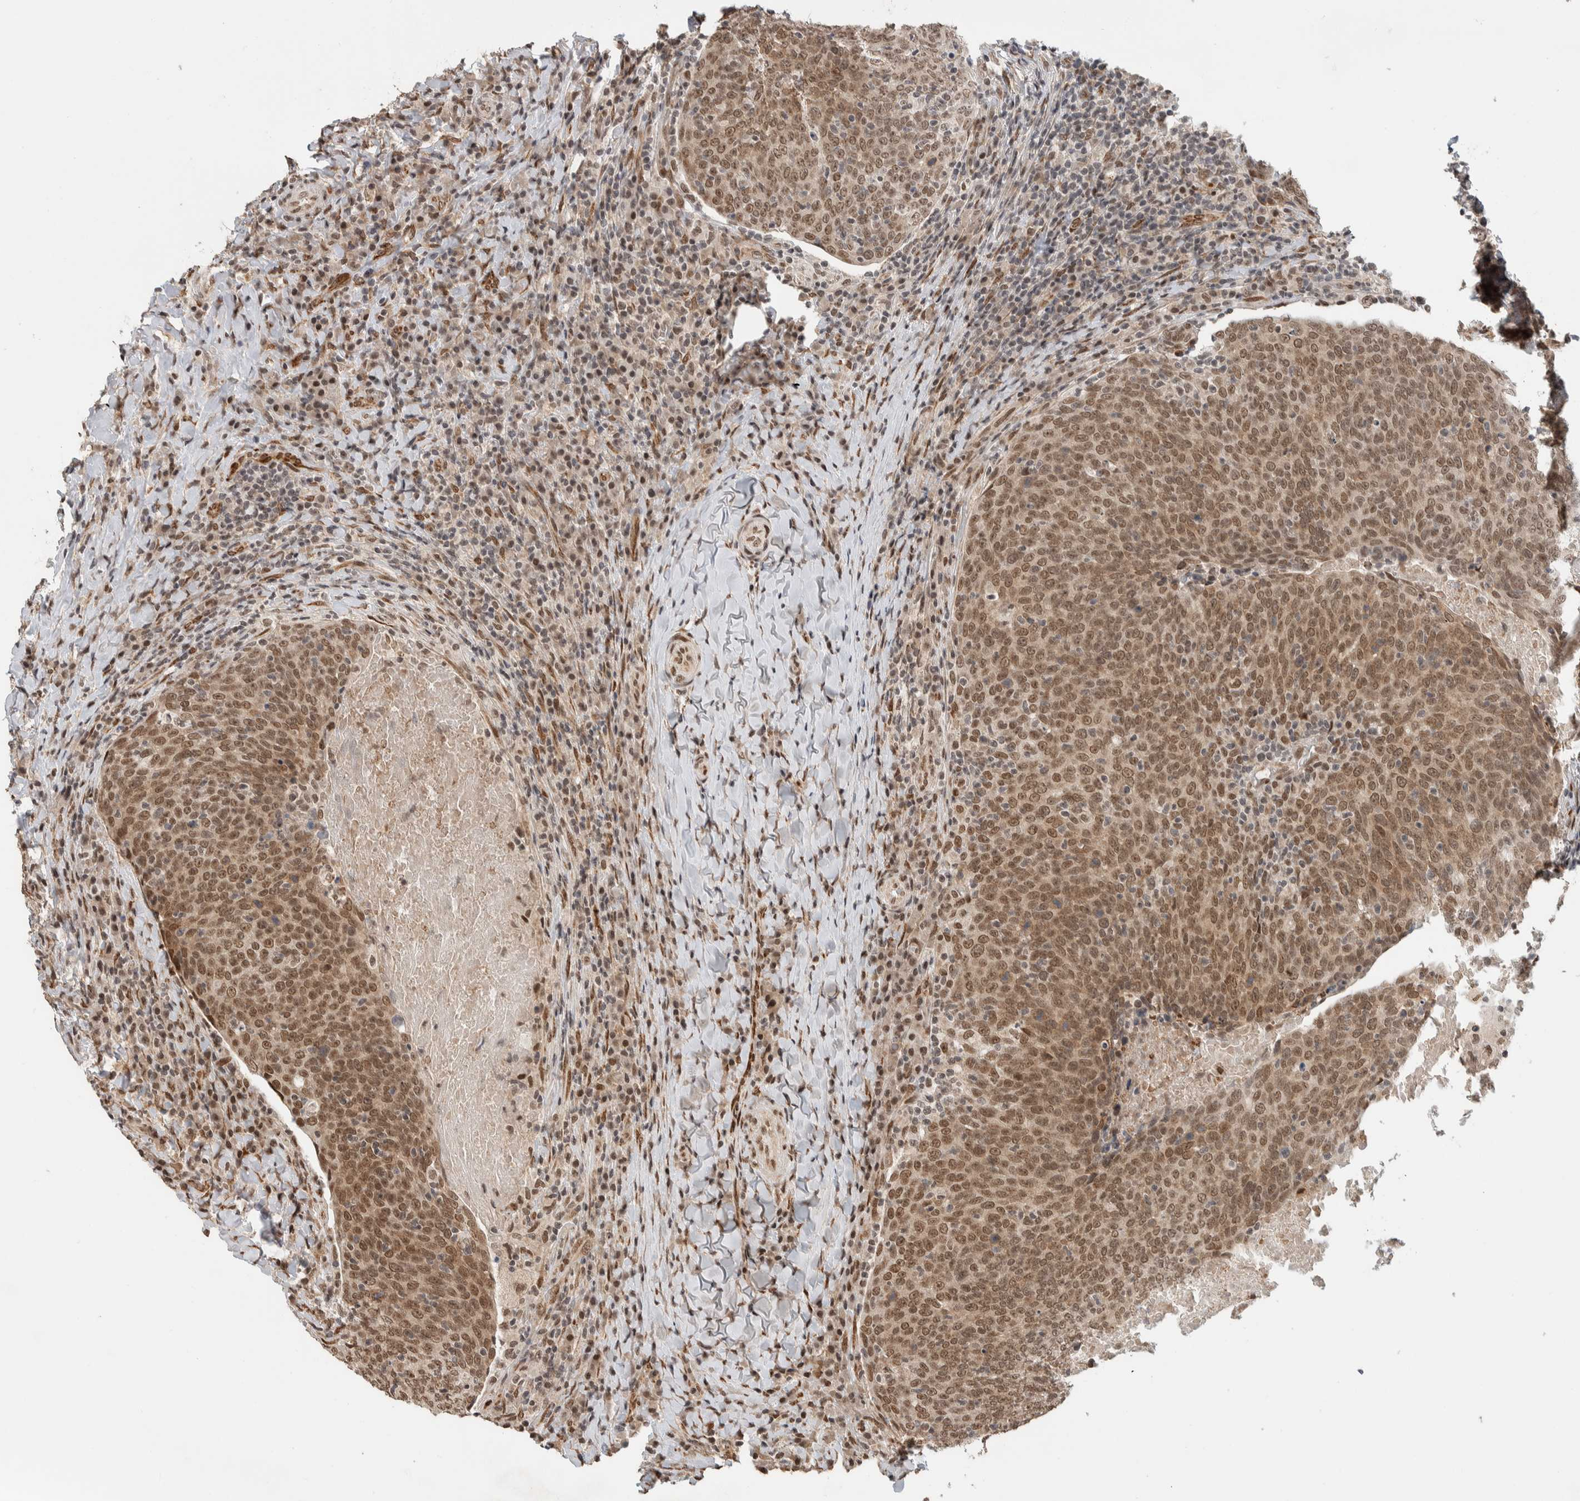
{"staining": {"intensity": "moderate", "quantity": ">75%", "location": "cytoplasmic/membranous,nuclear"}, "tissue": "head and neck cancer", "cell_type": "Tumor cells", "image_type": "cancer", "snomed": [{"axis": "morphology", "description": "Squamous cell carcinoma, NOS"}, {"axis": "morphology", "description": "Squamous cell carcinoma, metastatic, NOS"}, {"axis": "topography", "description": "Lymph node"}, {"axis": "topography", "description": "Head-Neck"}], "caption": "Moderate cytoplasmic/membranous and nuclear positivity for a protein is present in about >75% of tumor cells of head and neck cancer (metastatic squamous cell carcinoma) using immunohistochemistry (IHC).", "gene": "TNRC18", "patient": {"sex": "male", "age": 62}}